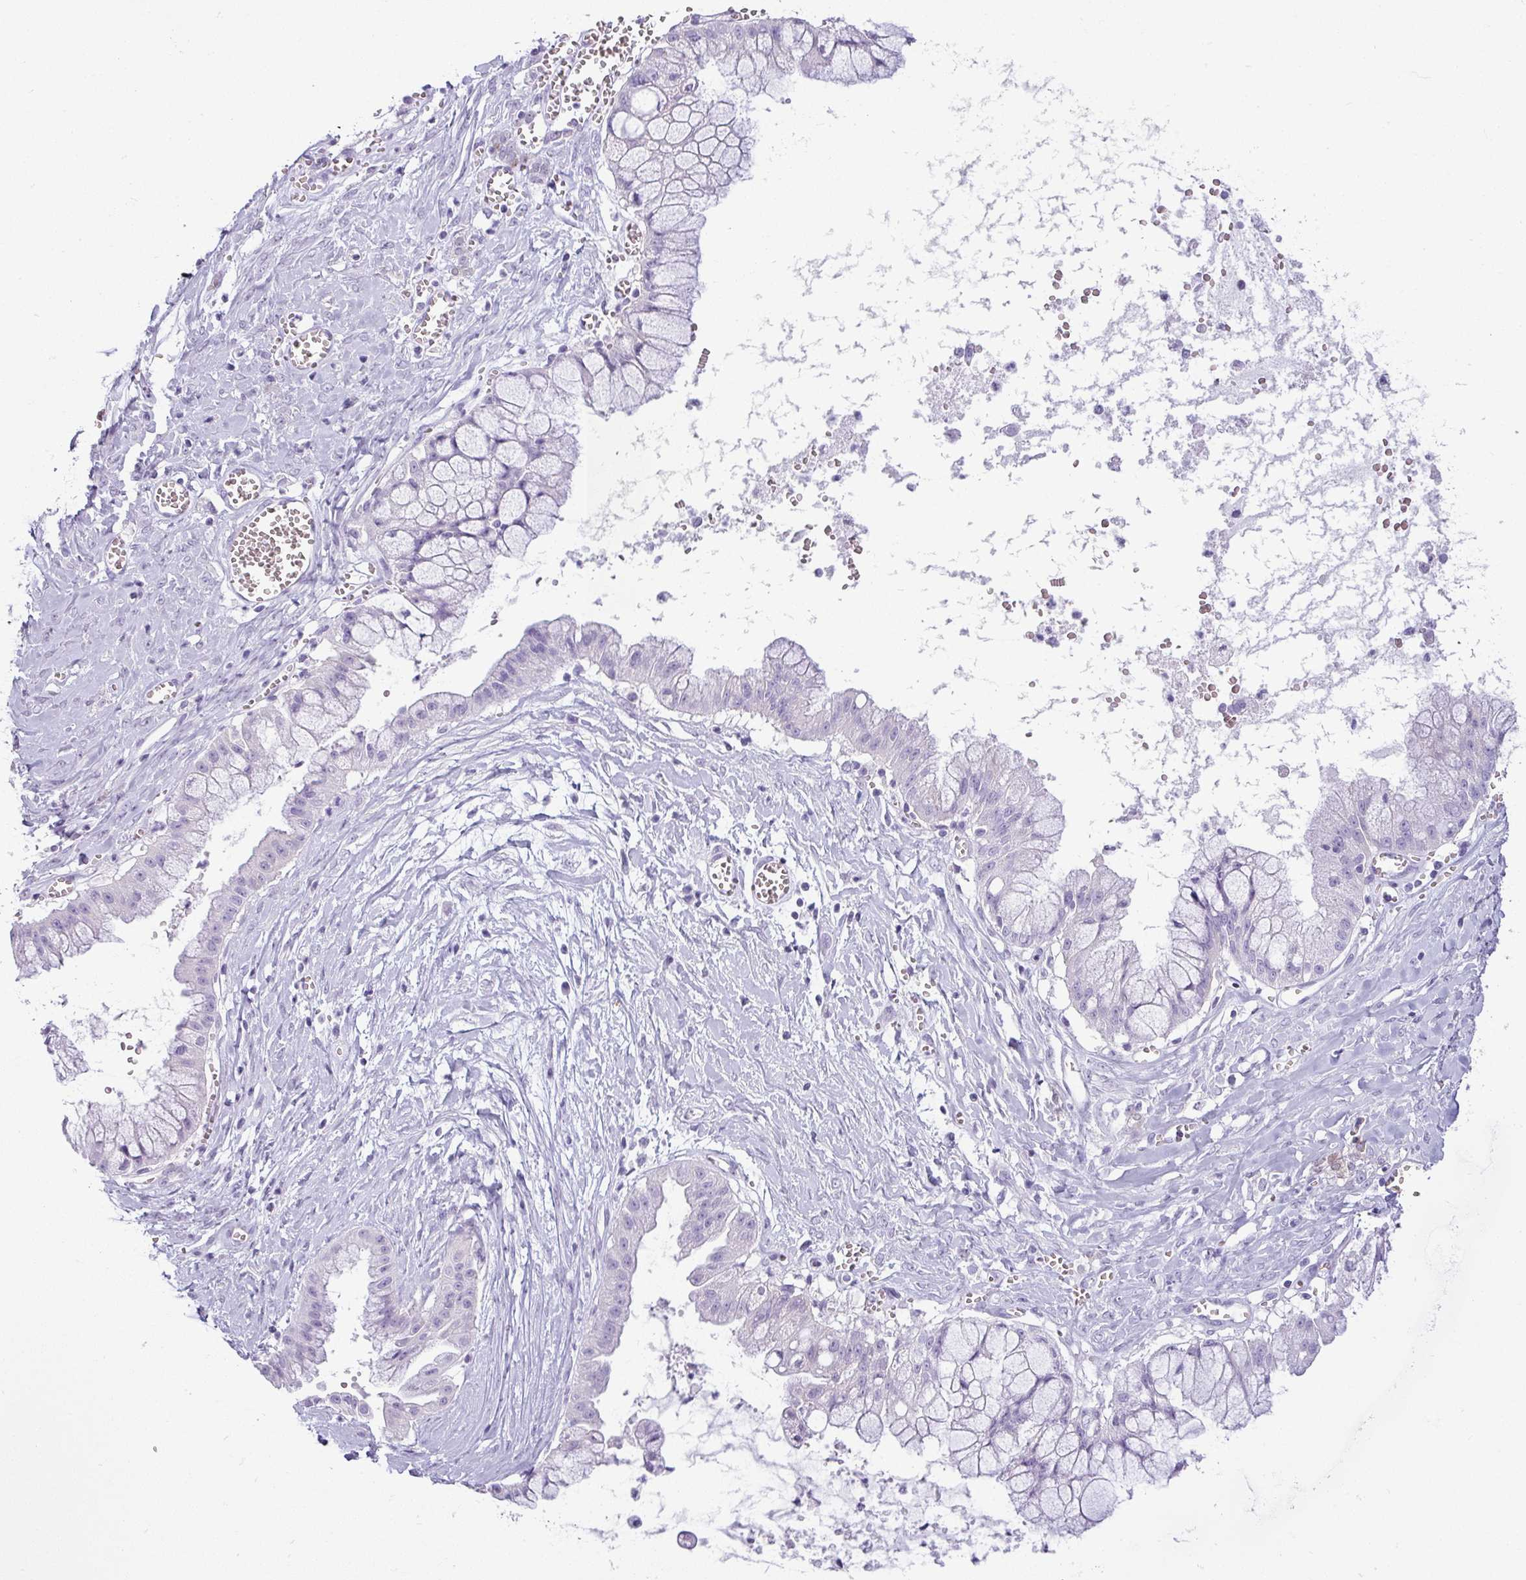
{"staining": {"intensity": "negative", "quantity": "none", "location": "none"}, "tissue": "ovarian cancer", "cell_type": "Tumor cells", "image_type": "cancer", "snomed": [{"axis": "morphology", "description": "Cystadenocarcinoma, mucinous, NOS"}, {"axis": "topography", "description": "Ovary"}], "caption": "IHC image of neoplastic tissue: ovarian cancer stained with DAB (3,3'-diaminobenzidine) reveals no significant protein positivity in tumor cells.", "gene": "VCY1B", "patient": {"sex": "female", "age": 70}}